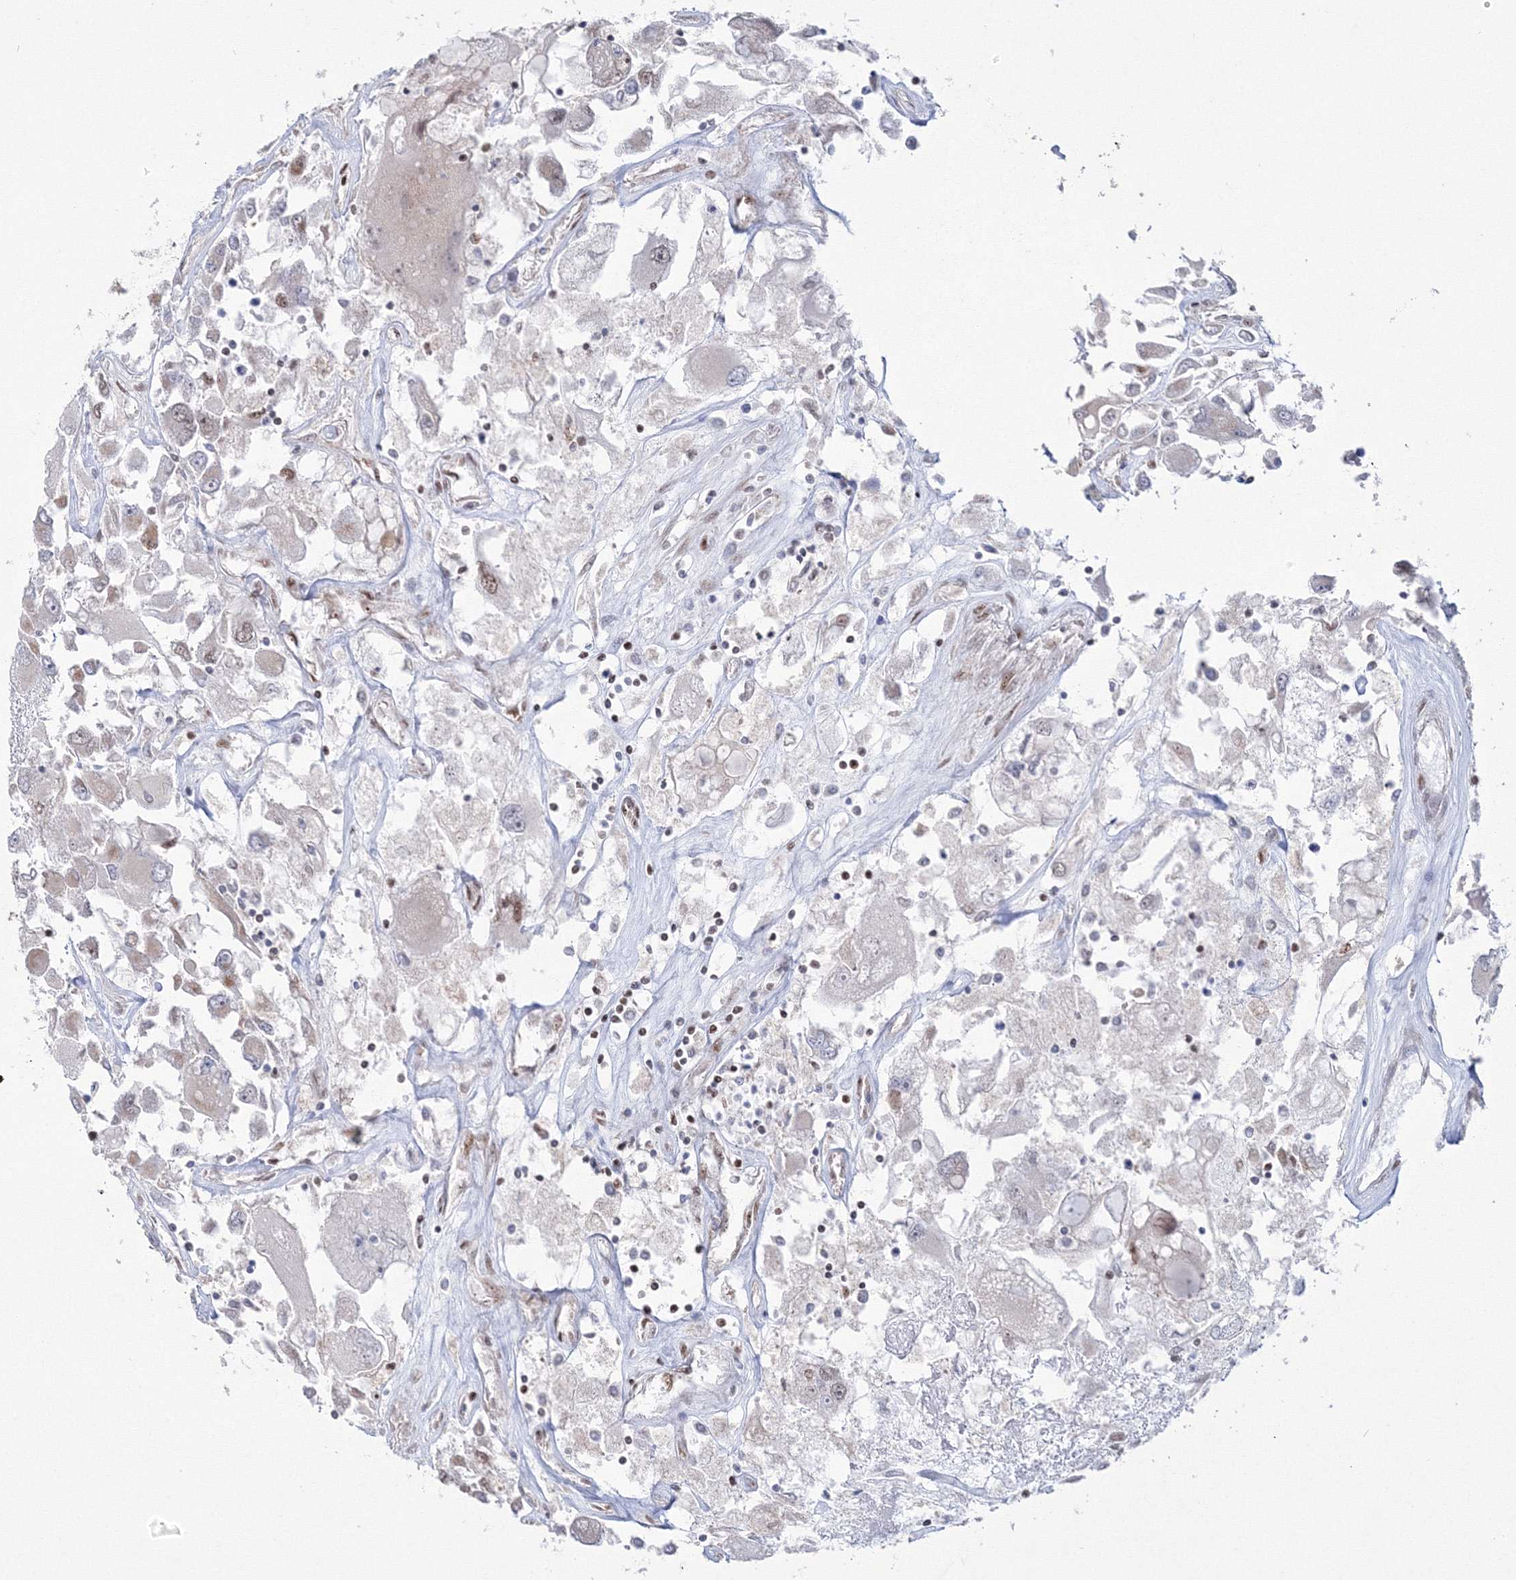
{"staining": {"intensity": "negative", "quantity": "none", "location": "none"}, "tissue": "renal cancer", "cell_type": "Tumor cells", "image_type": "cancer", "snomed": [{"axis": "morphology", "description": "Adenocarcinoma, NOS"}, {"axis": "topography", "description": "Kidney"}], "caption": "A photomicrograph of human renal cancer is negative for staining in tumor cells.", "gene": "GRSF1", "patient": {"sex": "female", "age": 52}}